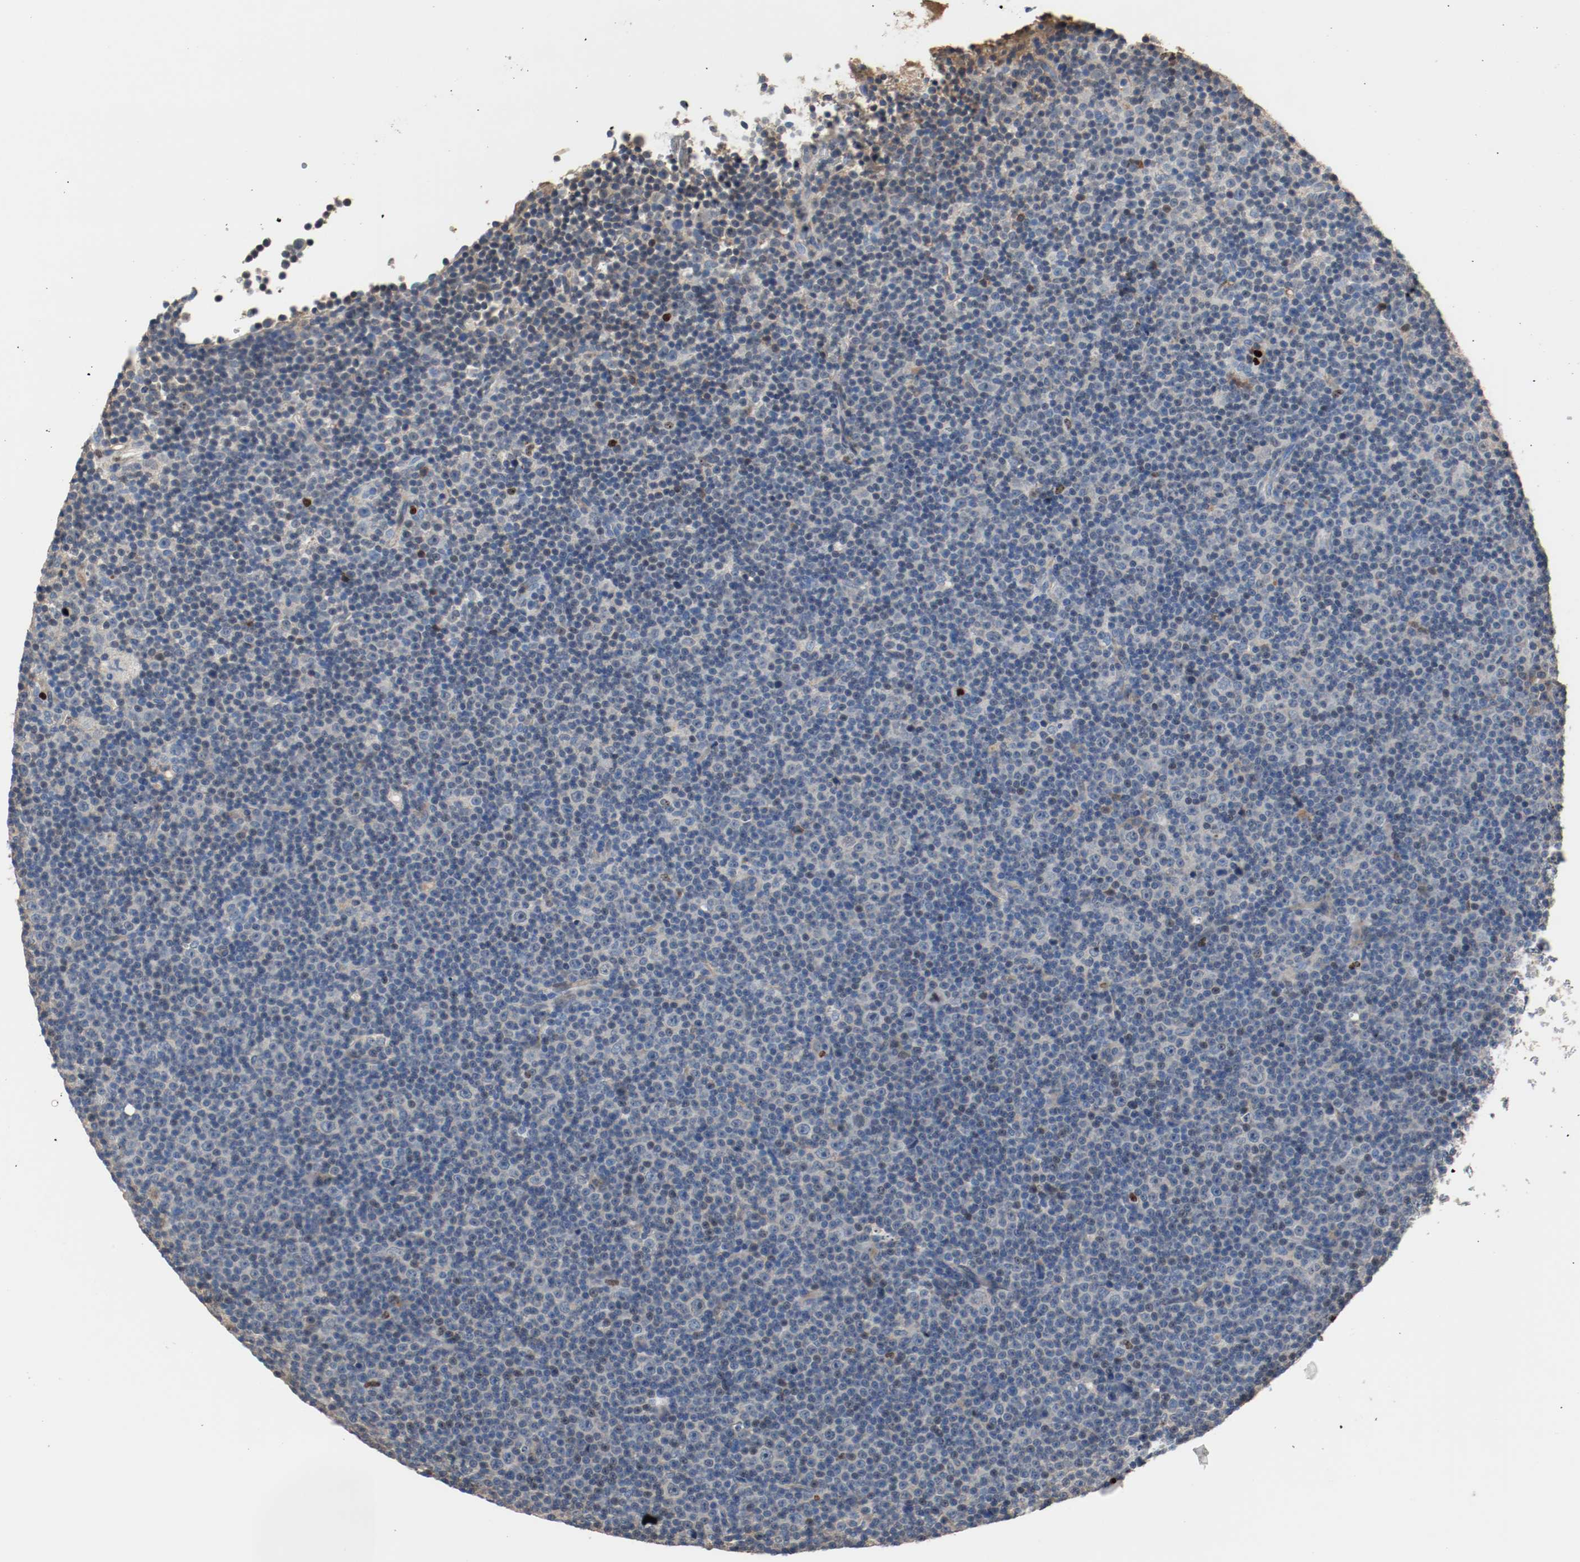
{"staining": {"intensity": "negative", "quantity": "none", "location": "none"}, "tissue": "lymphoma", "cell_type": "Tumor cells", "image_type": "cancer", "snomed": [{"axis": "morphology", "description": "Malignant lymphoma, non-Hodgkin's type, Low grade"}, {"axis": "topography", "description": "Lymph node"}], "caption": "IHC of human lymphoma displays no expression in tumor cells.", "gene": "BLK", "patient": {"sex": "female", "age": 67}}